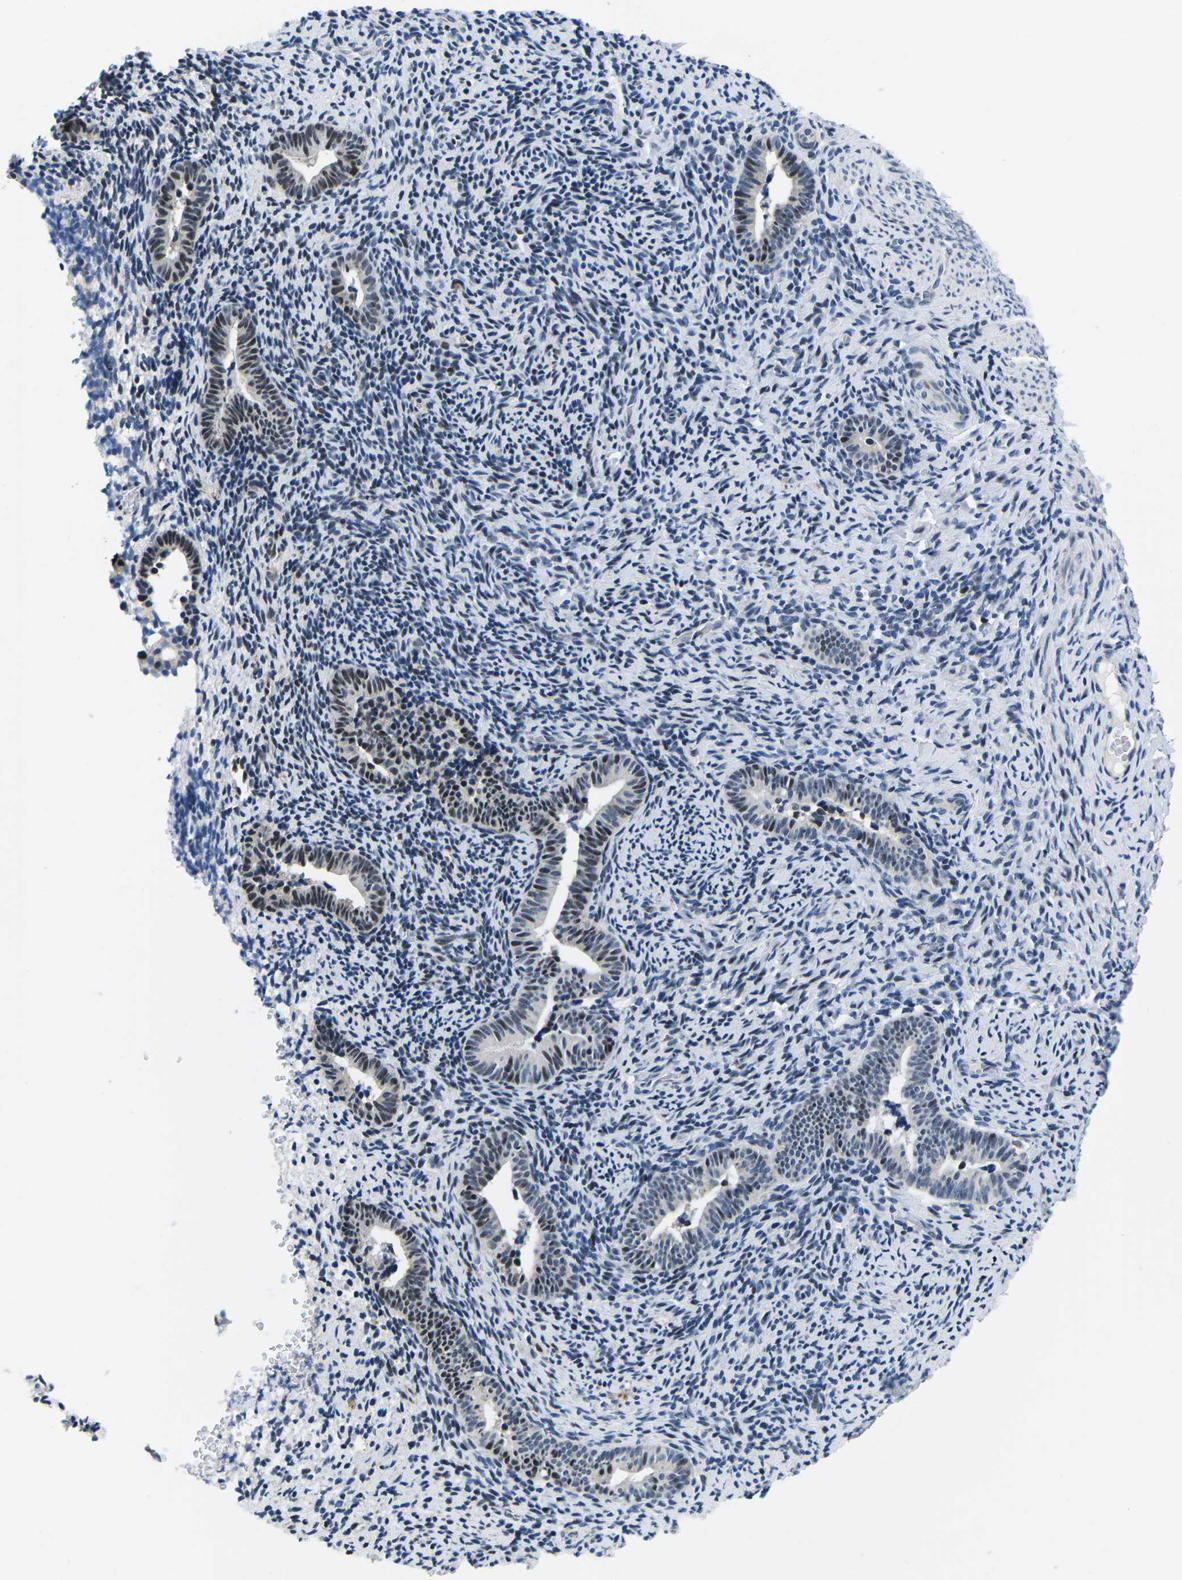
{"staining": {"intensity": "negative", "quantity": "none", "location": "none"}, "tissue": "endometrium", "cell_type": "Cells in endometrial stroma", "image_type": "normal", "snomed": [{"axis": "morphology", "description": "Normal tissue, NOS"}, {"axis": "topography", "description": "Endometrium"}], "caption": "A histopathology image of endometrium stained for a protein reveals no brown staining in cells in endometrial stroma. The staining was performed using DAB (3,3'-diaminobenzidine) to visualize the protein expression in brown, while the nuclei were stained in blue with hematoxylin (Magnification: 20x).", "gene": "CDC73", "patient": {"sex": "female", "age": 51}}